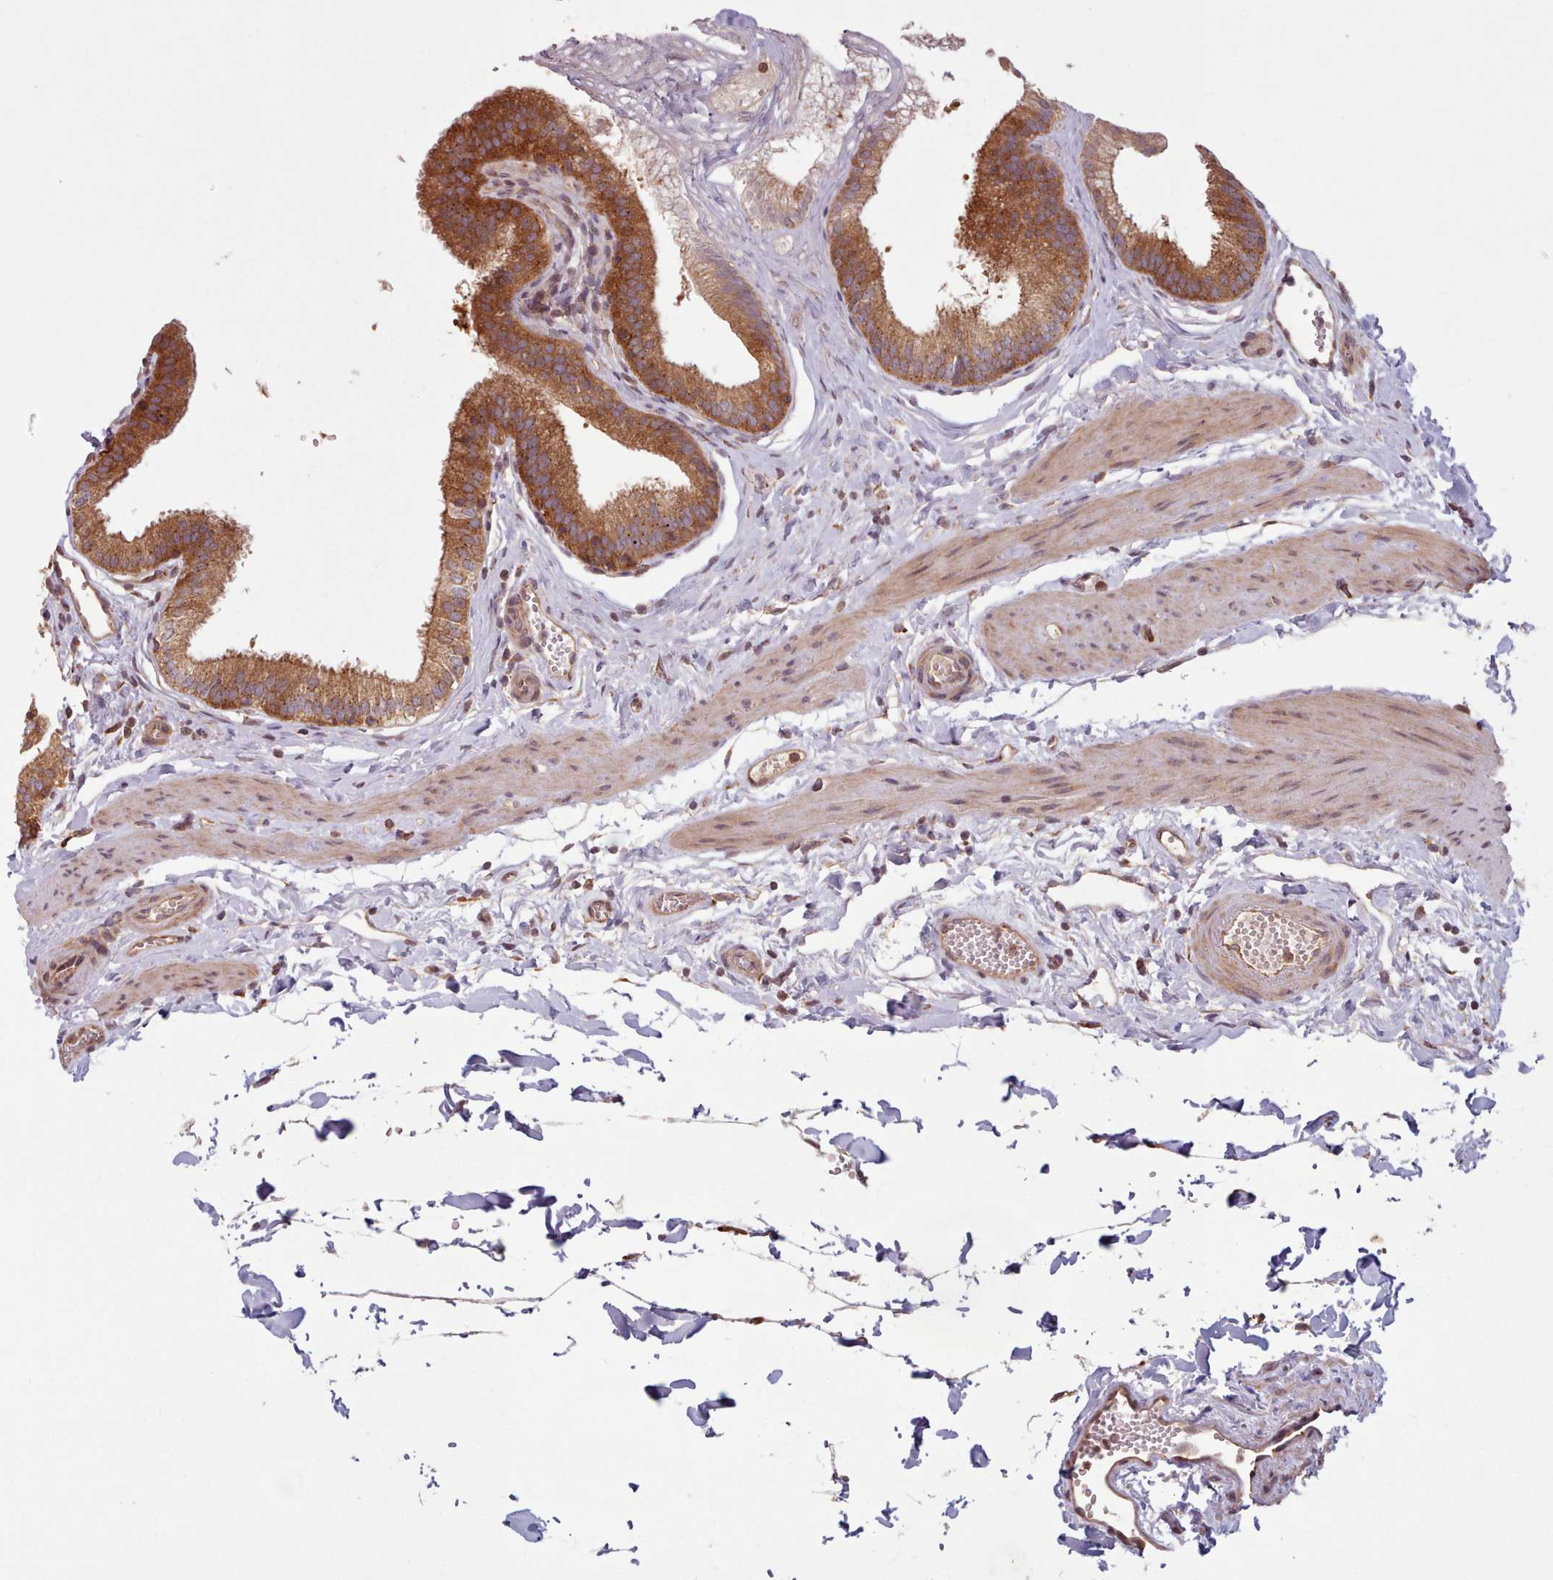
{"staining": {"intensity": "strong", "quantity": ">75%", "location": "cytoplasmic/membranous"}, "tissue": "gallbladder", "cell_type": "Glandular cells", "image_type": "normal", "snomed": [{"axis": "morphology", "description": "Normal tissue, NOS"}, {"axis": "topography", "description": "Gallbladder"}], "caption": "Immunohistochemical staining of normal gallbladder reveals strong cytoplasmic/membranous protein staining in about >75% of glandular cells. (IHC, brightfield microscopy, high magnification).", "gene": "WASHC2A", "patient": {"sex": "female", "age": 54}}